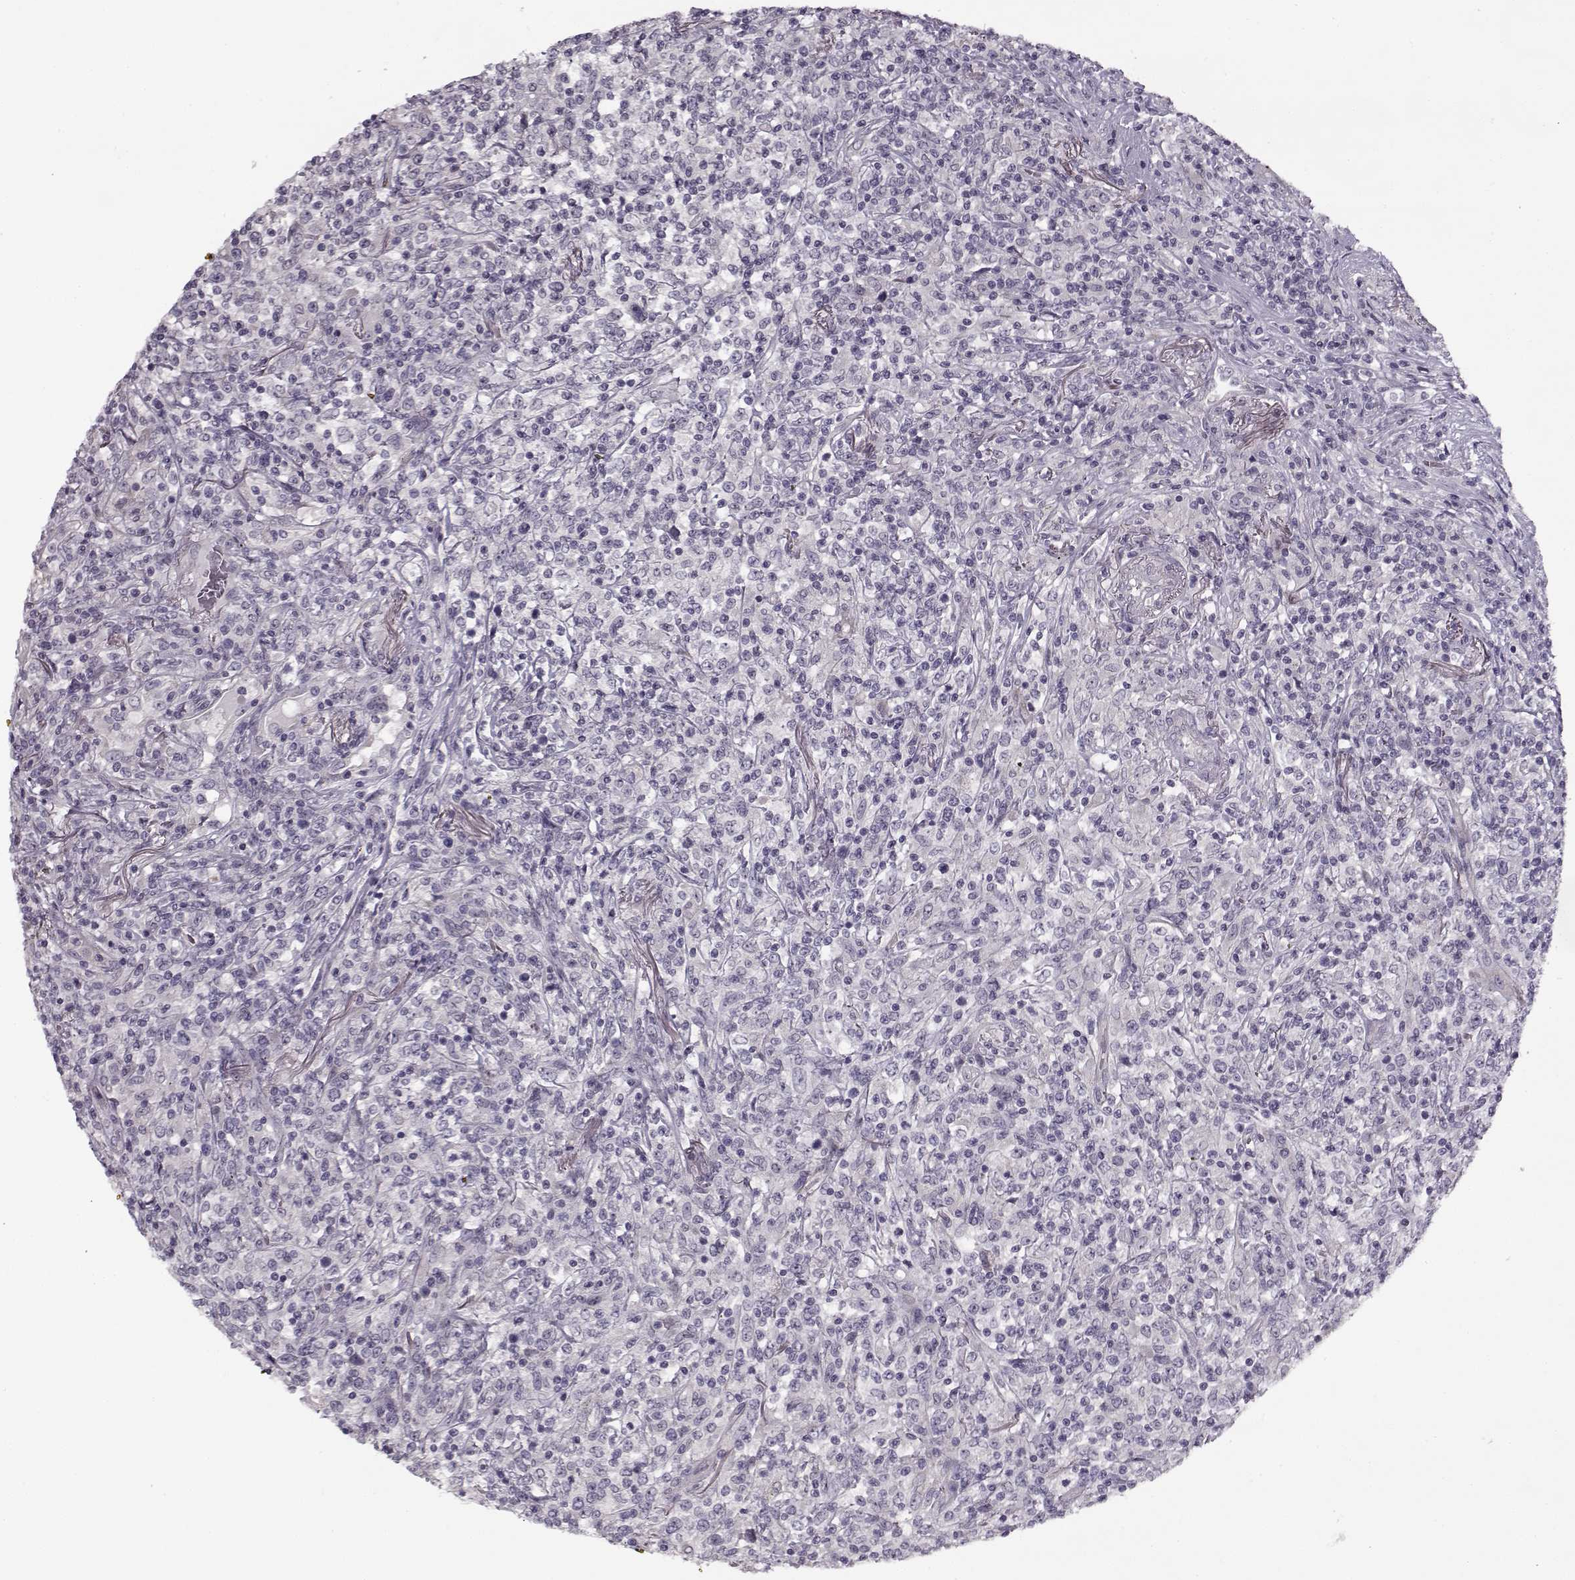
{"staining": {"intensity": "negative", "quantity": "none", "location": "none"}, "tissue": "lymphoma", "cell_type": "Tumor cells", "image_type": "cancer", "snomed": [{"axis": "morphology", "description": "Malignant lymphoma, non-Hodgkin's type, High grade"}, {"axis": "topography", "description": "Lung"}], "caption": "Immunohistochemistry of high-grade malignant lymphoma, non-Hodgkin's type reveals no staining in tumor cells.", "gene": "PNMT", "patient": {"sex": "male", "age": 79}}